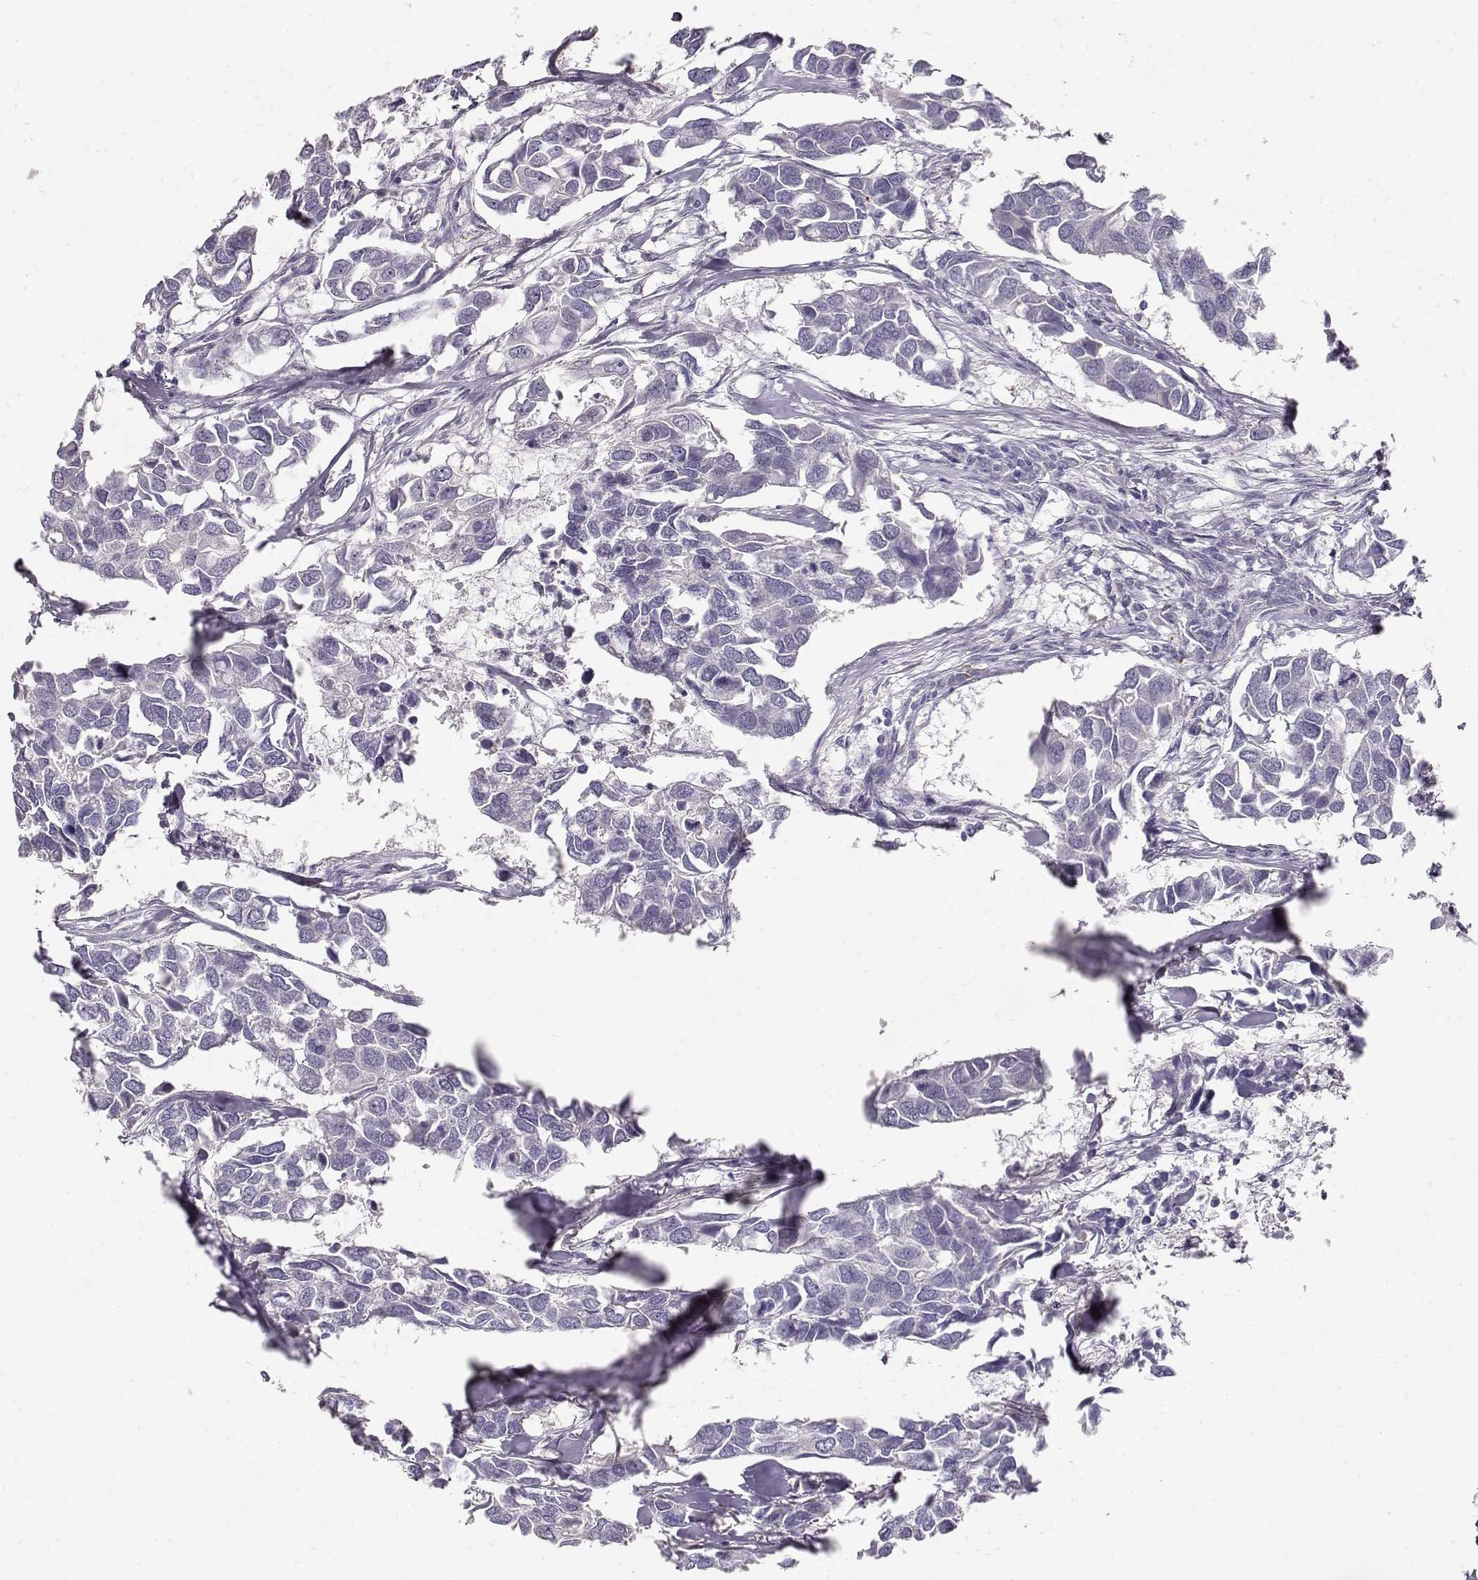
{"staining": {"intensity": "negative", "quantity": "none", "location": "none"}, "tissue": "breast cancer", "cell_type": "Tumor cells", "image_type": "cancer", "snomed": [{"axis": "morphology", "description": "Duct carcinoma"}, {"axis": "topography", "description": "Breast"}], "caption": "The micrograph shows no significant expression in tumor cells of breast cancer (infiltrating ductal carcinoma). (DAB immunohistochemistry visualized using brightfield microscopy, high magnification).", "gene": "TTC26", "patient": {"sex": "female", "age": 83}}